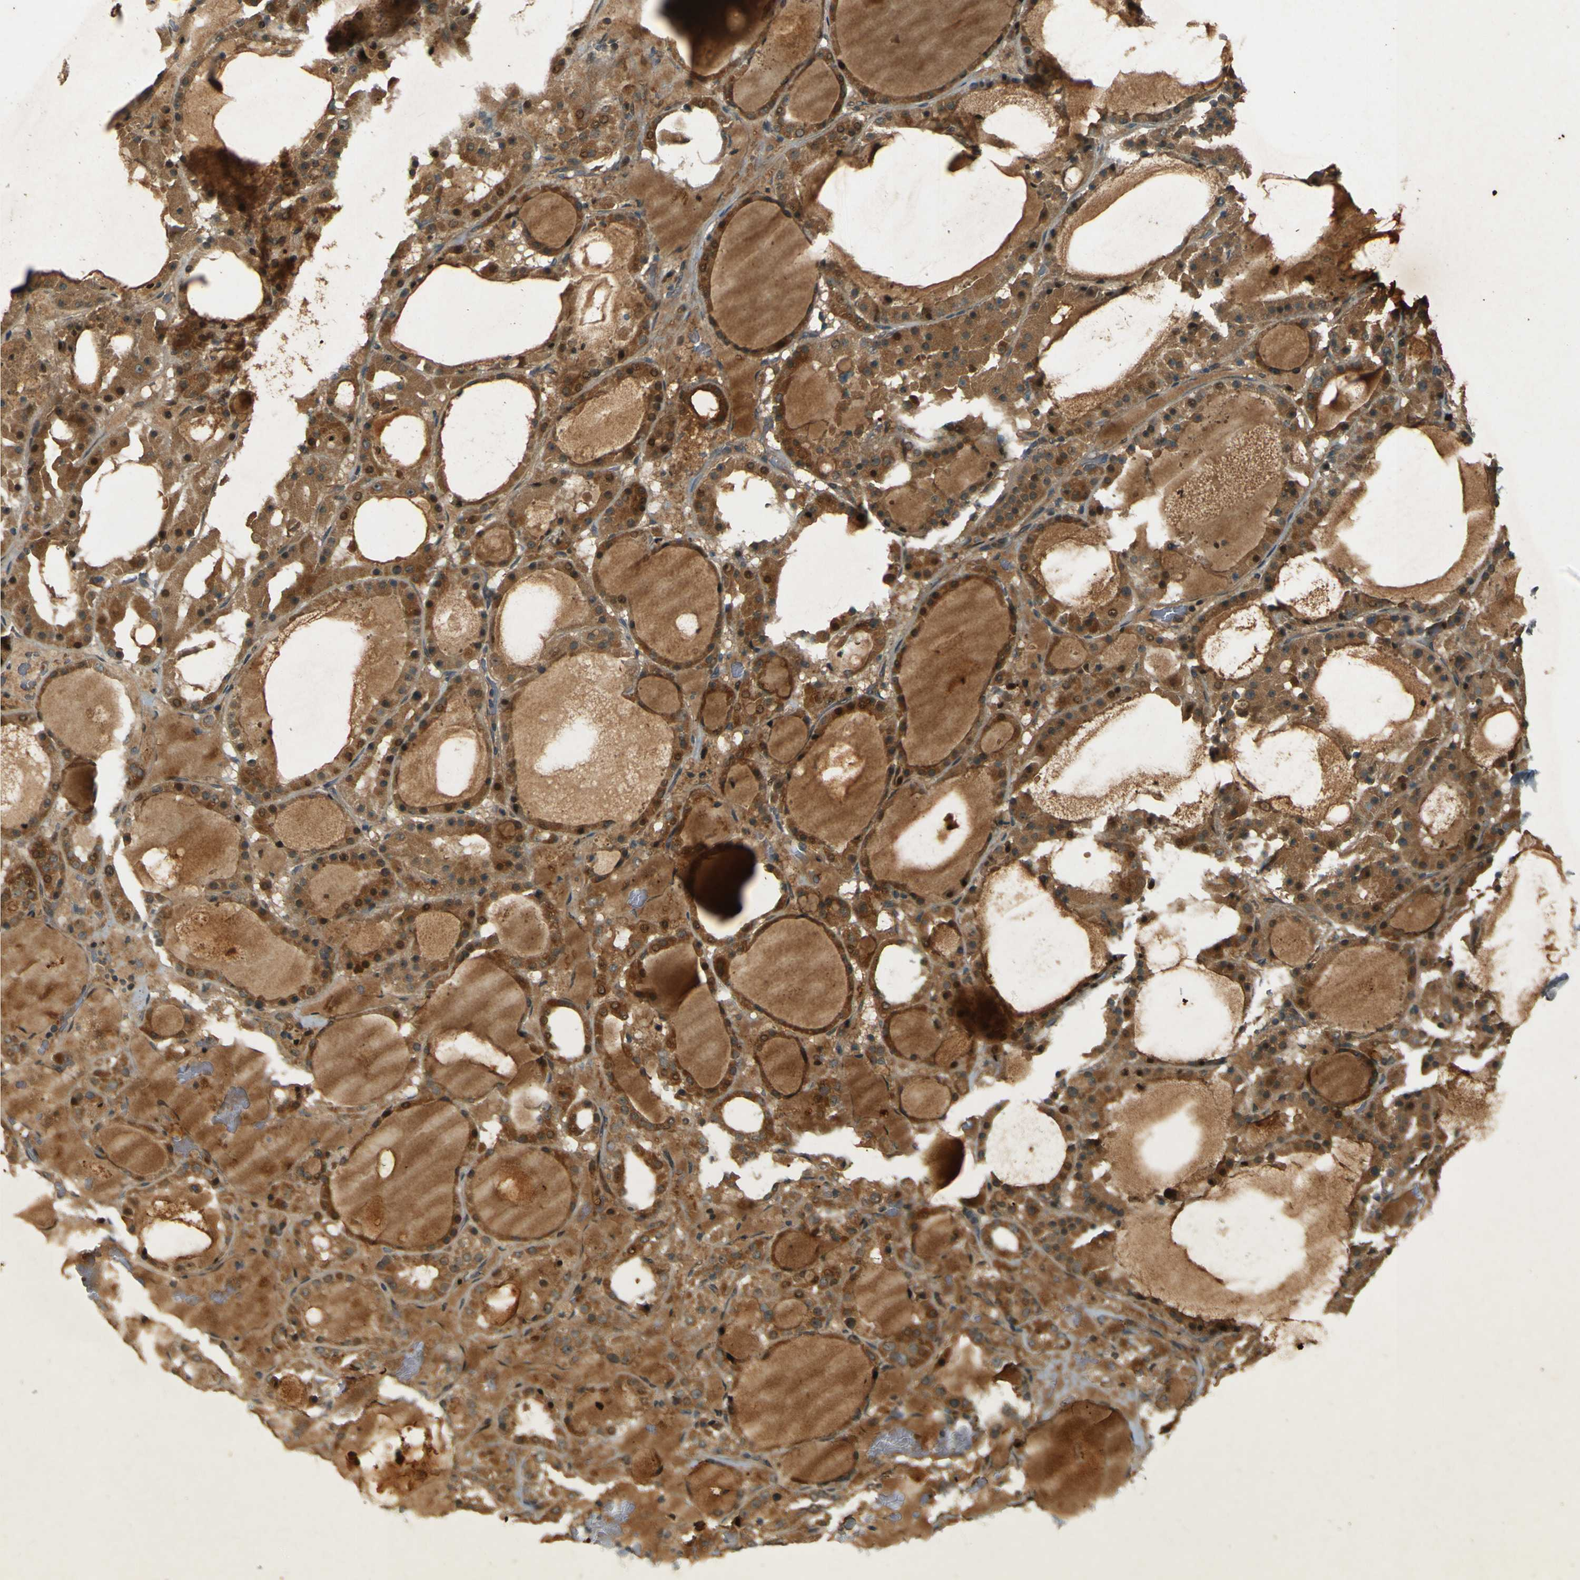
{"staining": {"intensity": "moderate", "quantity": ">75%", "location": "cytoplasmic/membranous"}, "tissue": "thyroid gland", "cell_type": "Glandular cells", "image_type": "normal", "snomed": [{"axis": "morphology", "description": "Normal tissue, NOS"}, {"axis": "morphology", "description": "Carcinoma, NOS"}, {"axis": "topography", "description": "Thyroid gland"}], "caption": "An image of human thyroid gland stained for a protein reveals moderate cytoplasmic/membranous brown staining in glandular cells.", "gene": "MPDZ", "patient": {"sex": "female", "age": 86}}